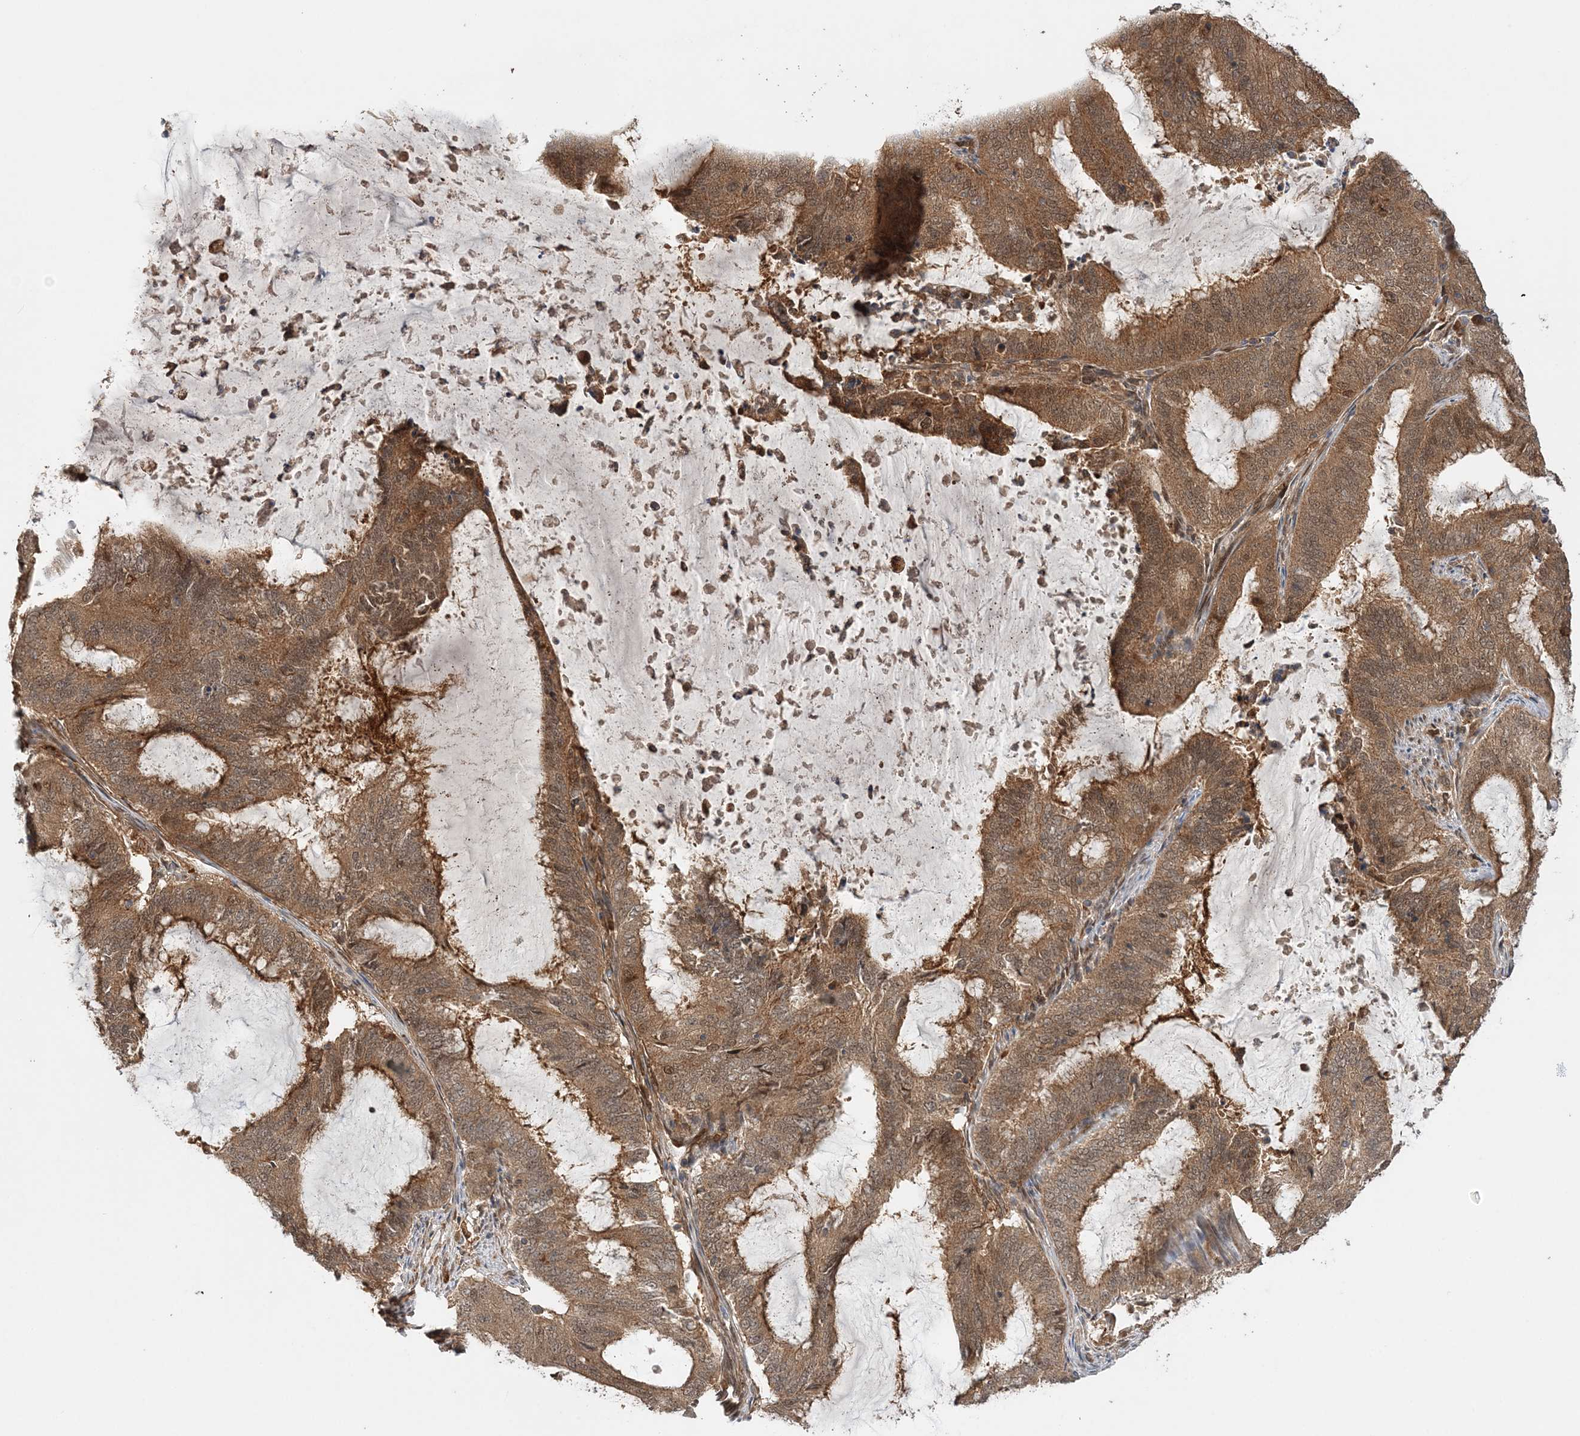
{"staining": {"intensity": "moderate", "quantity": ">75%", "location": "cytoplasmic/membranous"}, "tissue": "endometrial cancer", "cell_type": "Tumor cells", "image_type": "cancer", "snomed": [{"axis": "morphology", "description": "Adenocarcinoma, NOS"}, {"axis": "topography", "description": "Endometrium"}], "caption": "Protein expression analysis of adenocarcinoma (endometrial) exhibits moderate cytoplasmic/membranous staining in about >75% of tumor cells. The staining is performed using DAB brown chromogen to label protein expression. The nuclei are counter-stained blue using hematoxylin.", "gene": "UBTD2", "patient": {"sex": "female", "age": 51}}